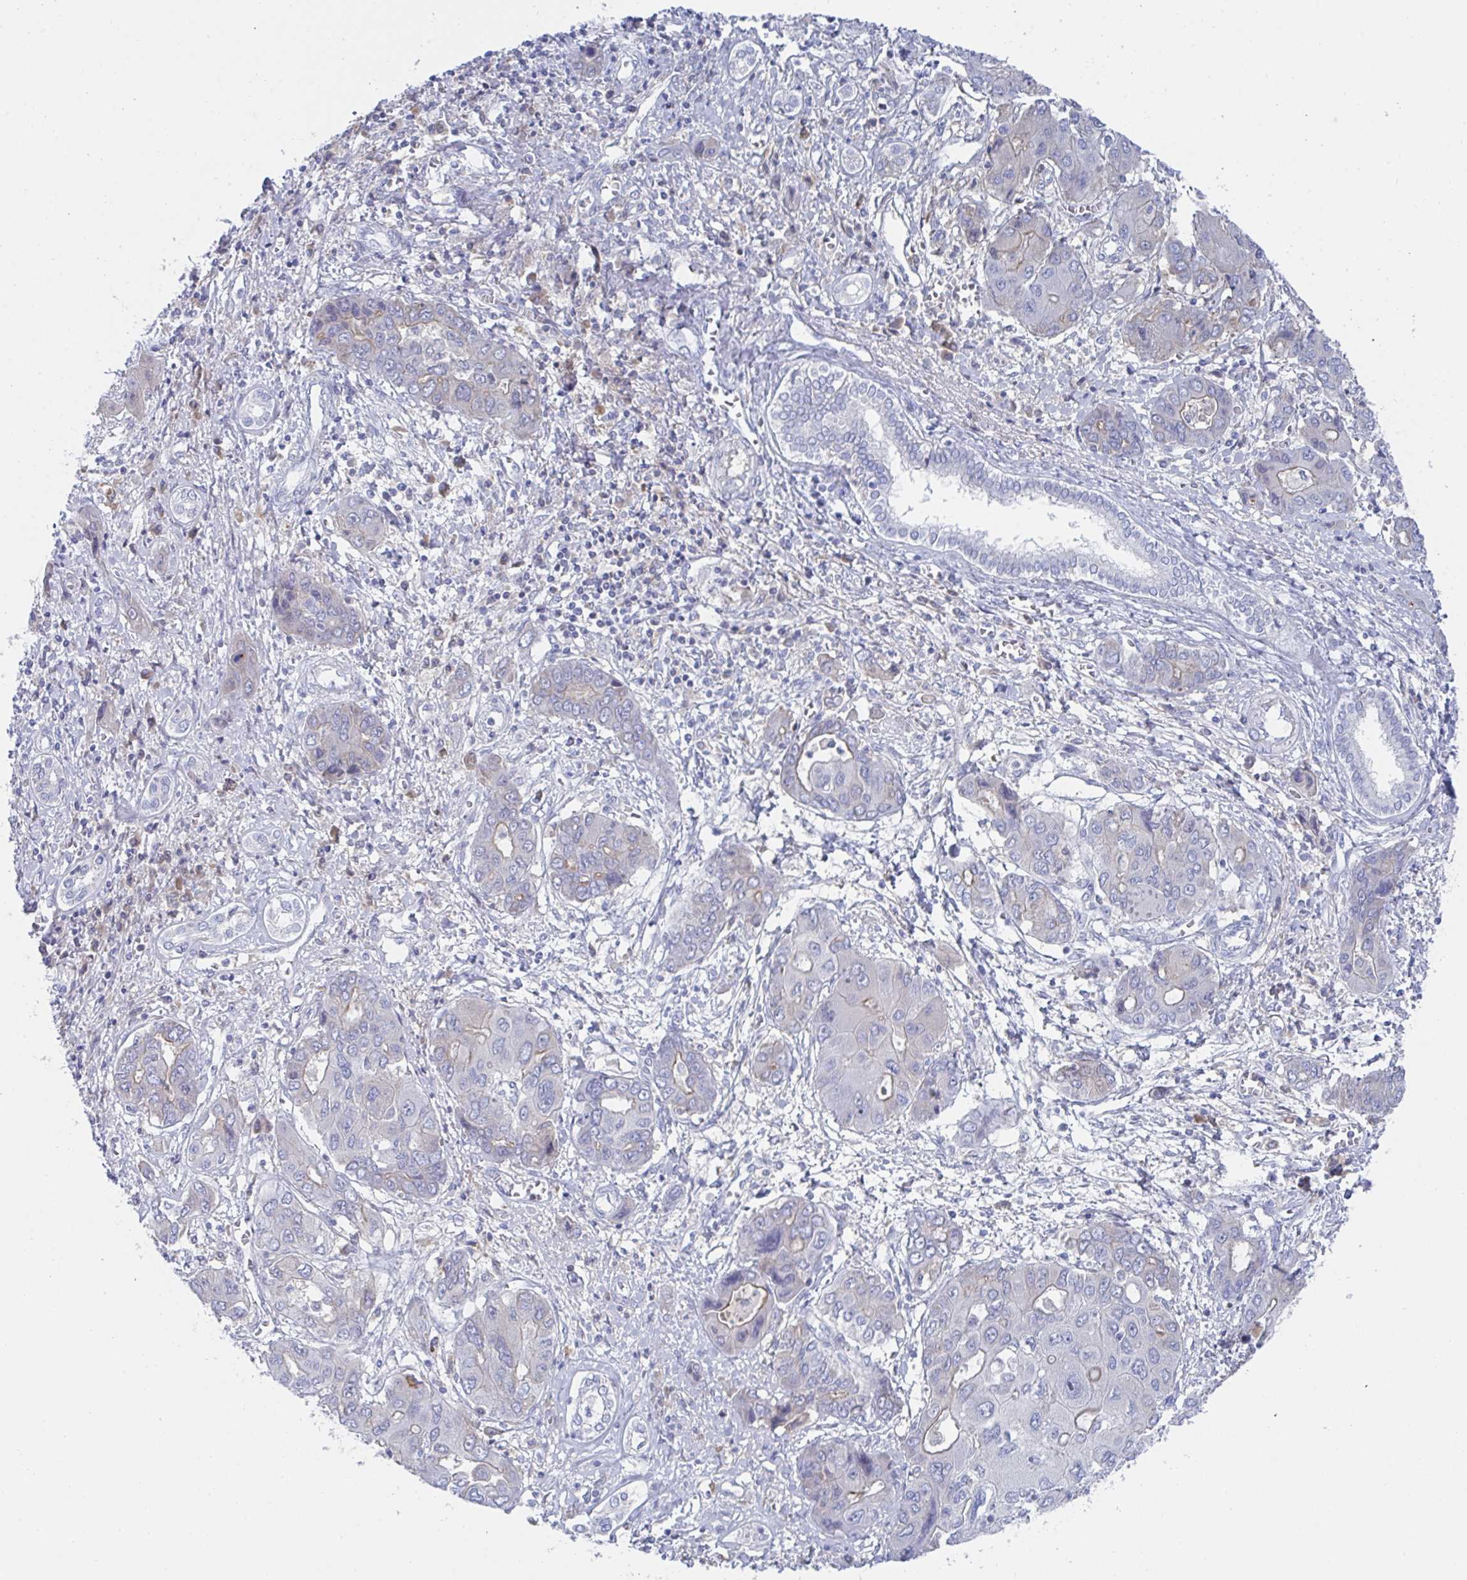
{"staining": {"intensity": "negative", "quantity": "none", "location": "none"}, "tissue": "liver cancer", "cell_type": "Tumor cells", "image_type": "cancer", "snomed": [{"axis": "morphology", "description": "Cholangiocarcinoma"}, {"axis": "topography", "description": "Liver"}], "caption": "DAB immunohistochemical staining of human liver cancer (cholangiocarcinoma) exhibits no significant positivity in tumor cells.", "gene": "TNFAIP6", "patient": {"sex": "male", "age": 67}}